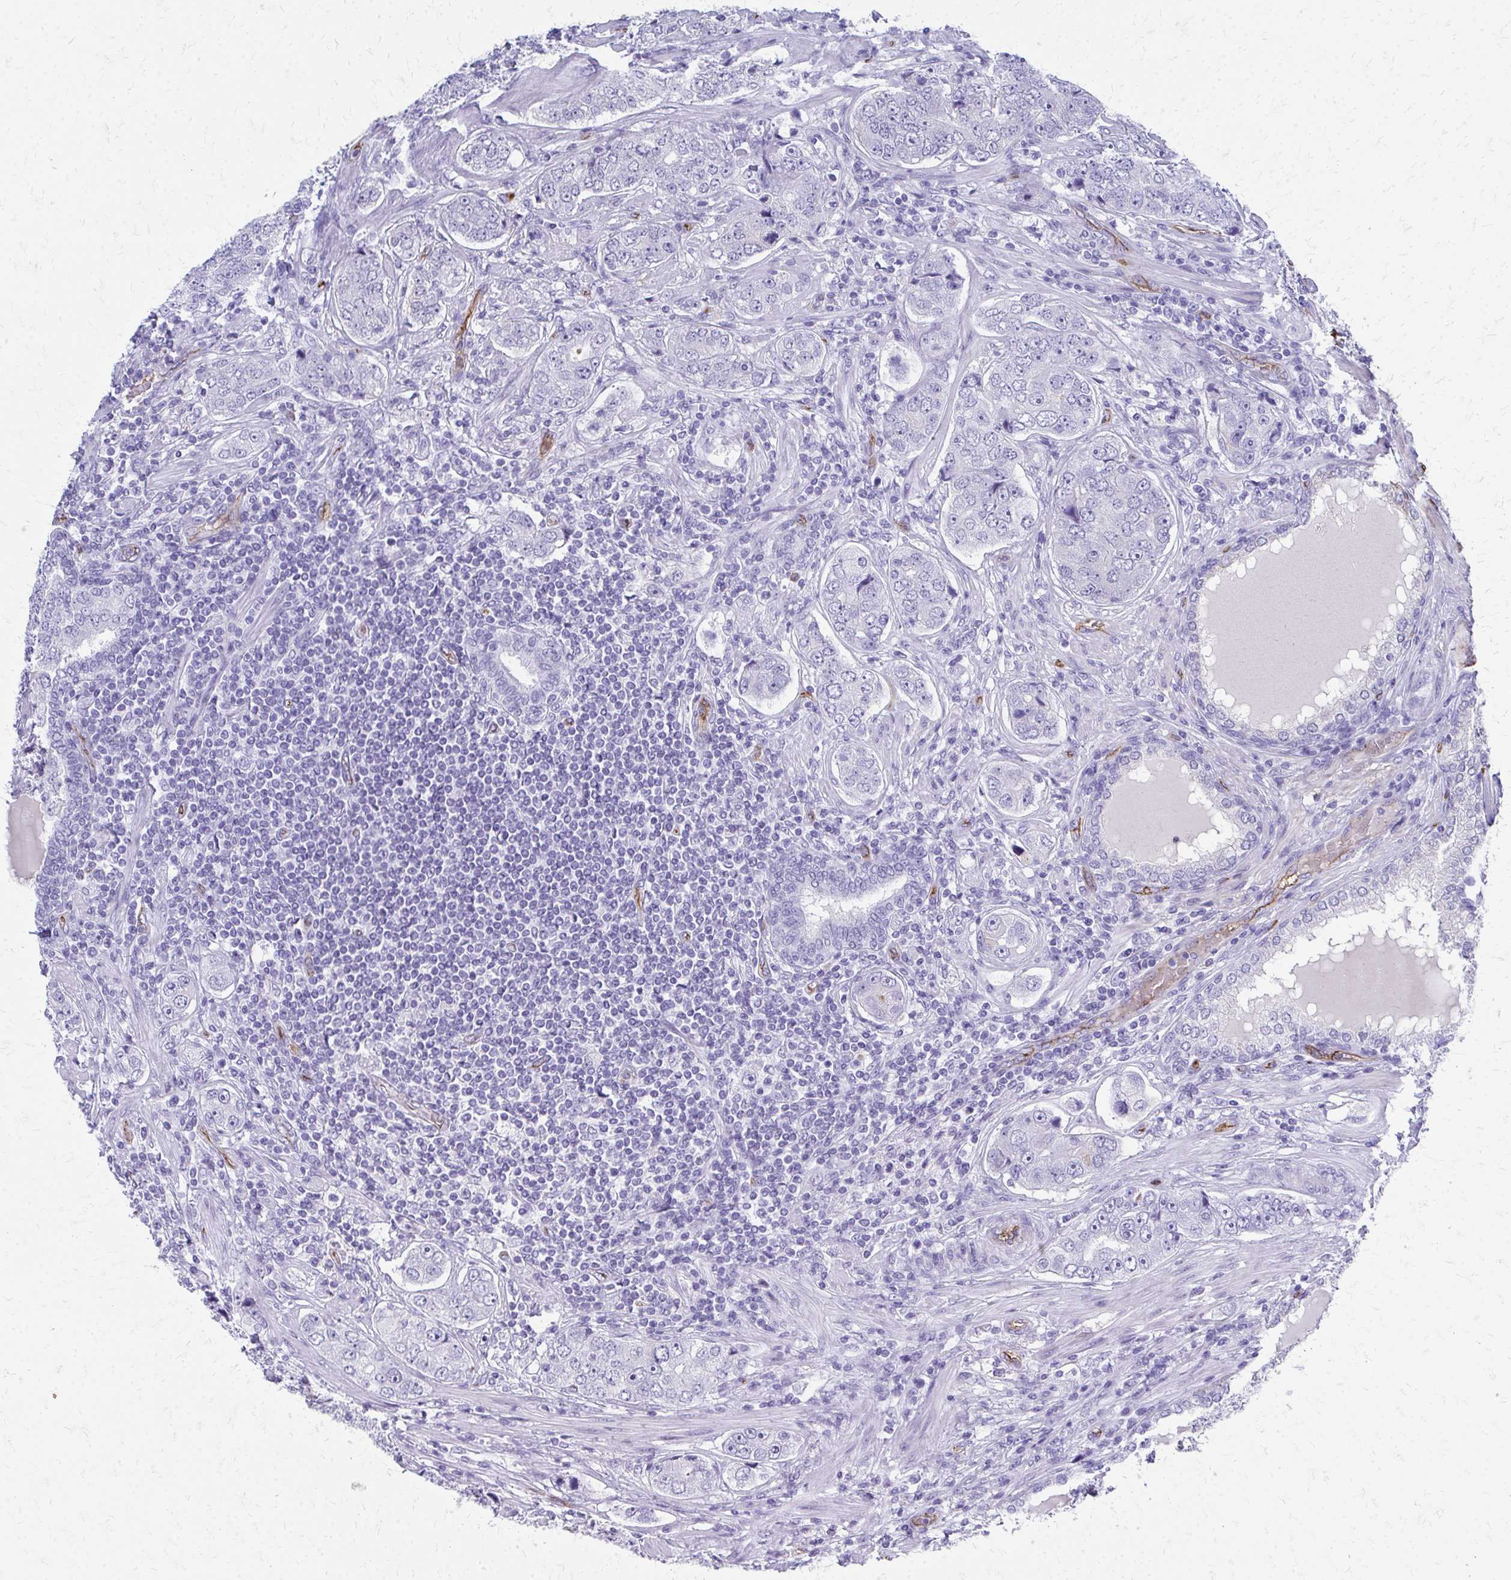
{"staining": {"intensity": "negative", "quantity": "none", "location": "none"}, "tissue": "prostate cancer", "cell_type": "Tumor cells", "image_type": "cancer", "snomed": [{"axis": "morphology", "description": "Adenocarcinoma, High grade"}, {"axis": "topography", "description": "Prostate"}], "caption": "The image displays no staining of tumor cells in high-grade adenocarcinoma (prostate).", "gene": "TPSG1", "patient": {"sex": "male", "age": 60}}